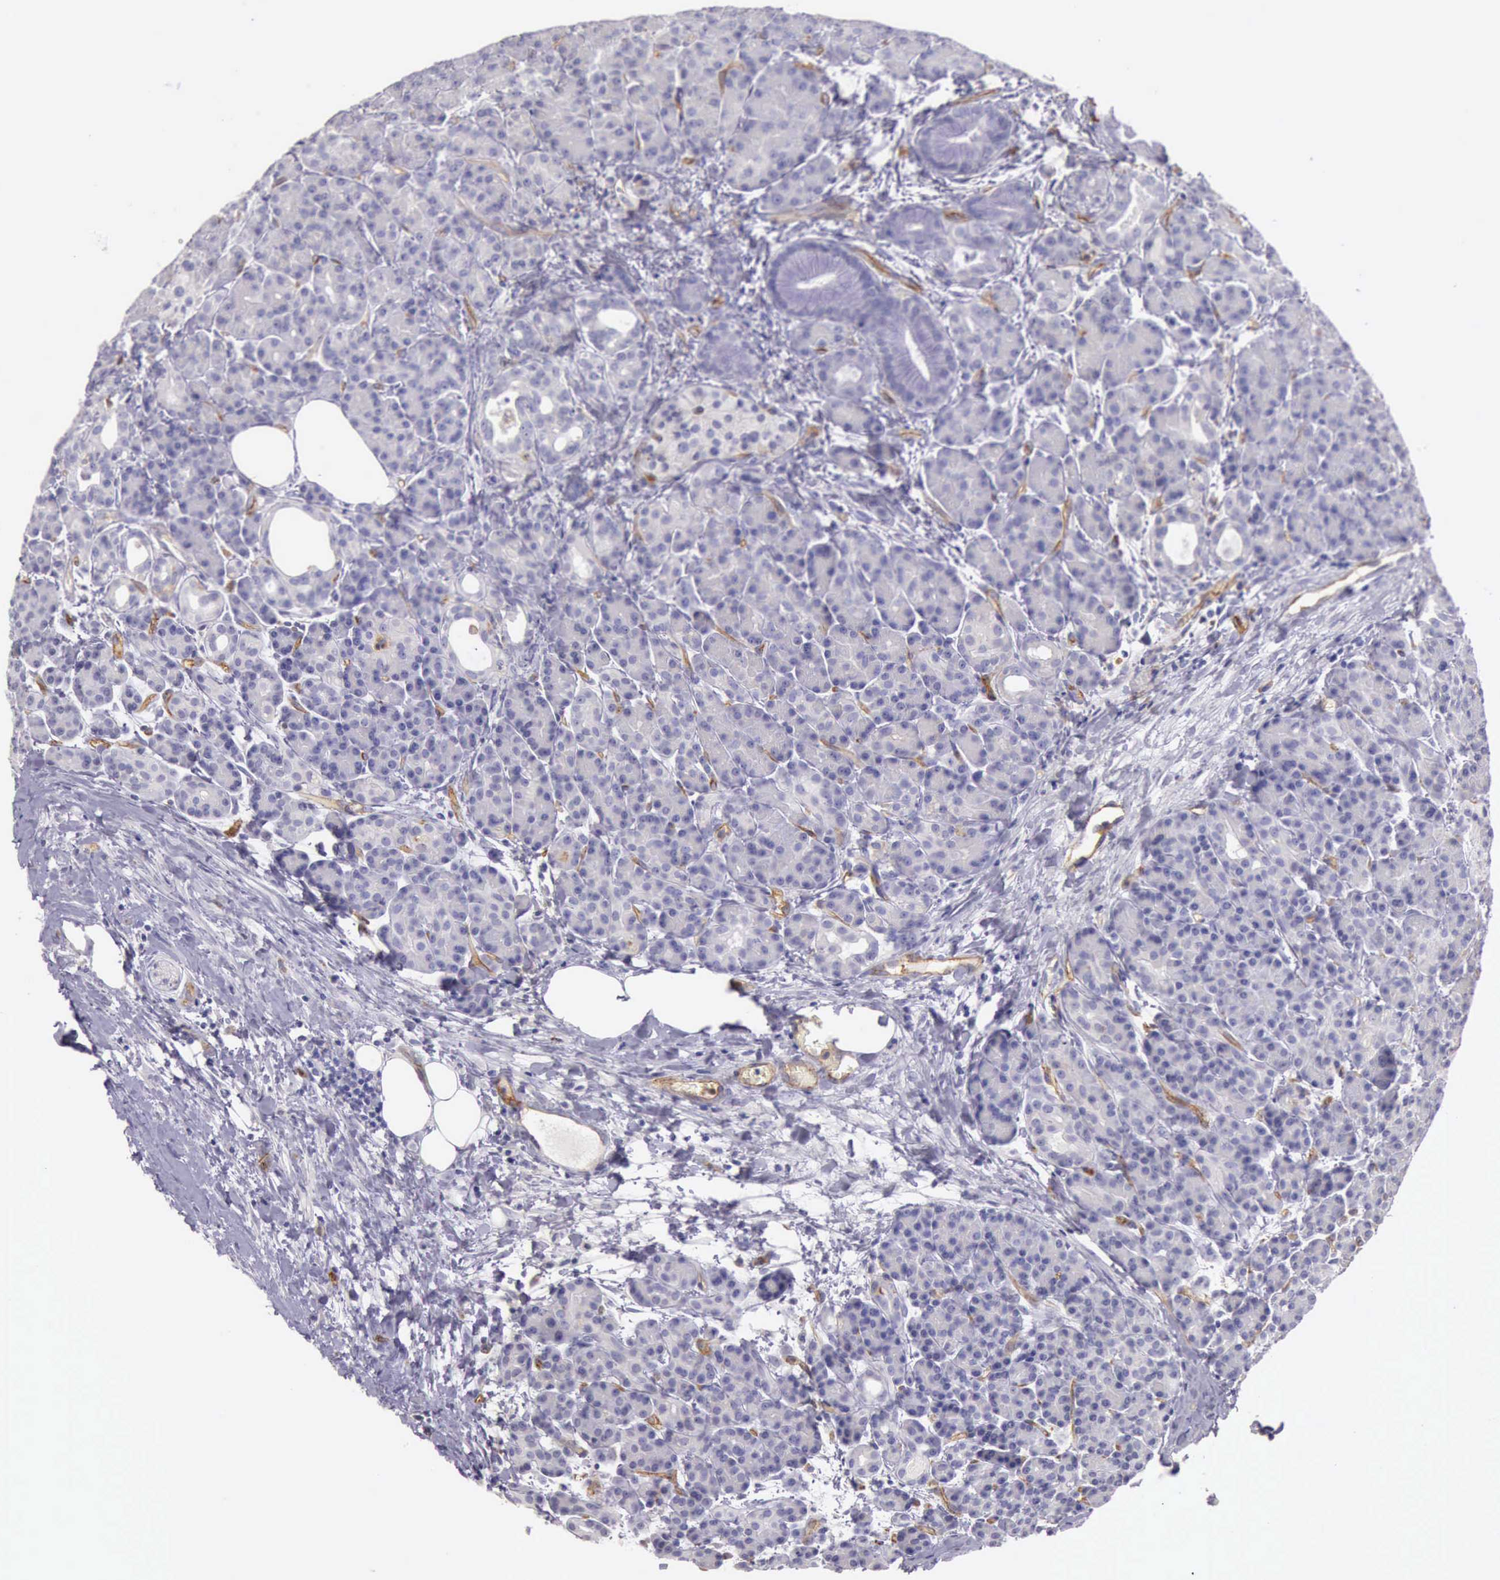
{"staining": {"intensity": "negative", "quantity": "none", "location": "none"}, "tissue": "pancreas", "cell_type": "Exocrine glandular cells", "image_type": "normal", "snomed": [{"axis": "morphology", "description": "Normal tissue, NOS"}, {"axis": "topography", "description": "Pancreas"}], "caption": "A photomicrograph of human pancreas is negative for staining in exocrine glandular cells. (Stains: DAB immunohistochemistry (IHC) with hematoxylin counter stain, Microscopy: brightfield microscopy at high magnification).", "gene": "TCEANC", "patient": {"sex": "female", "age": 77}}